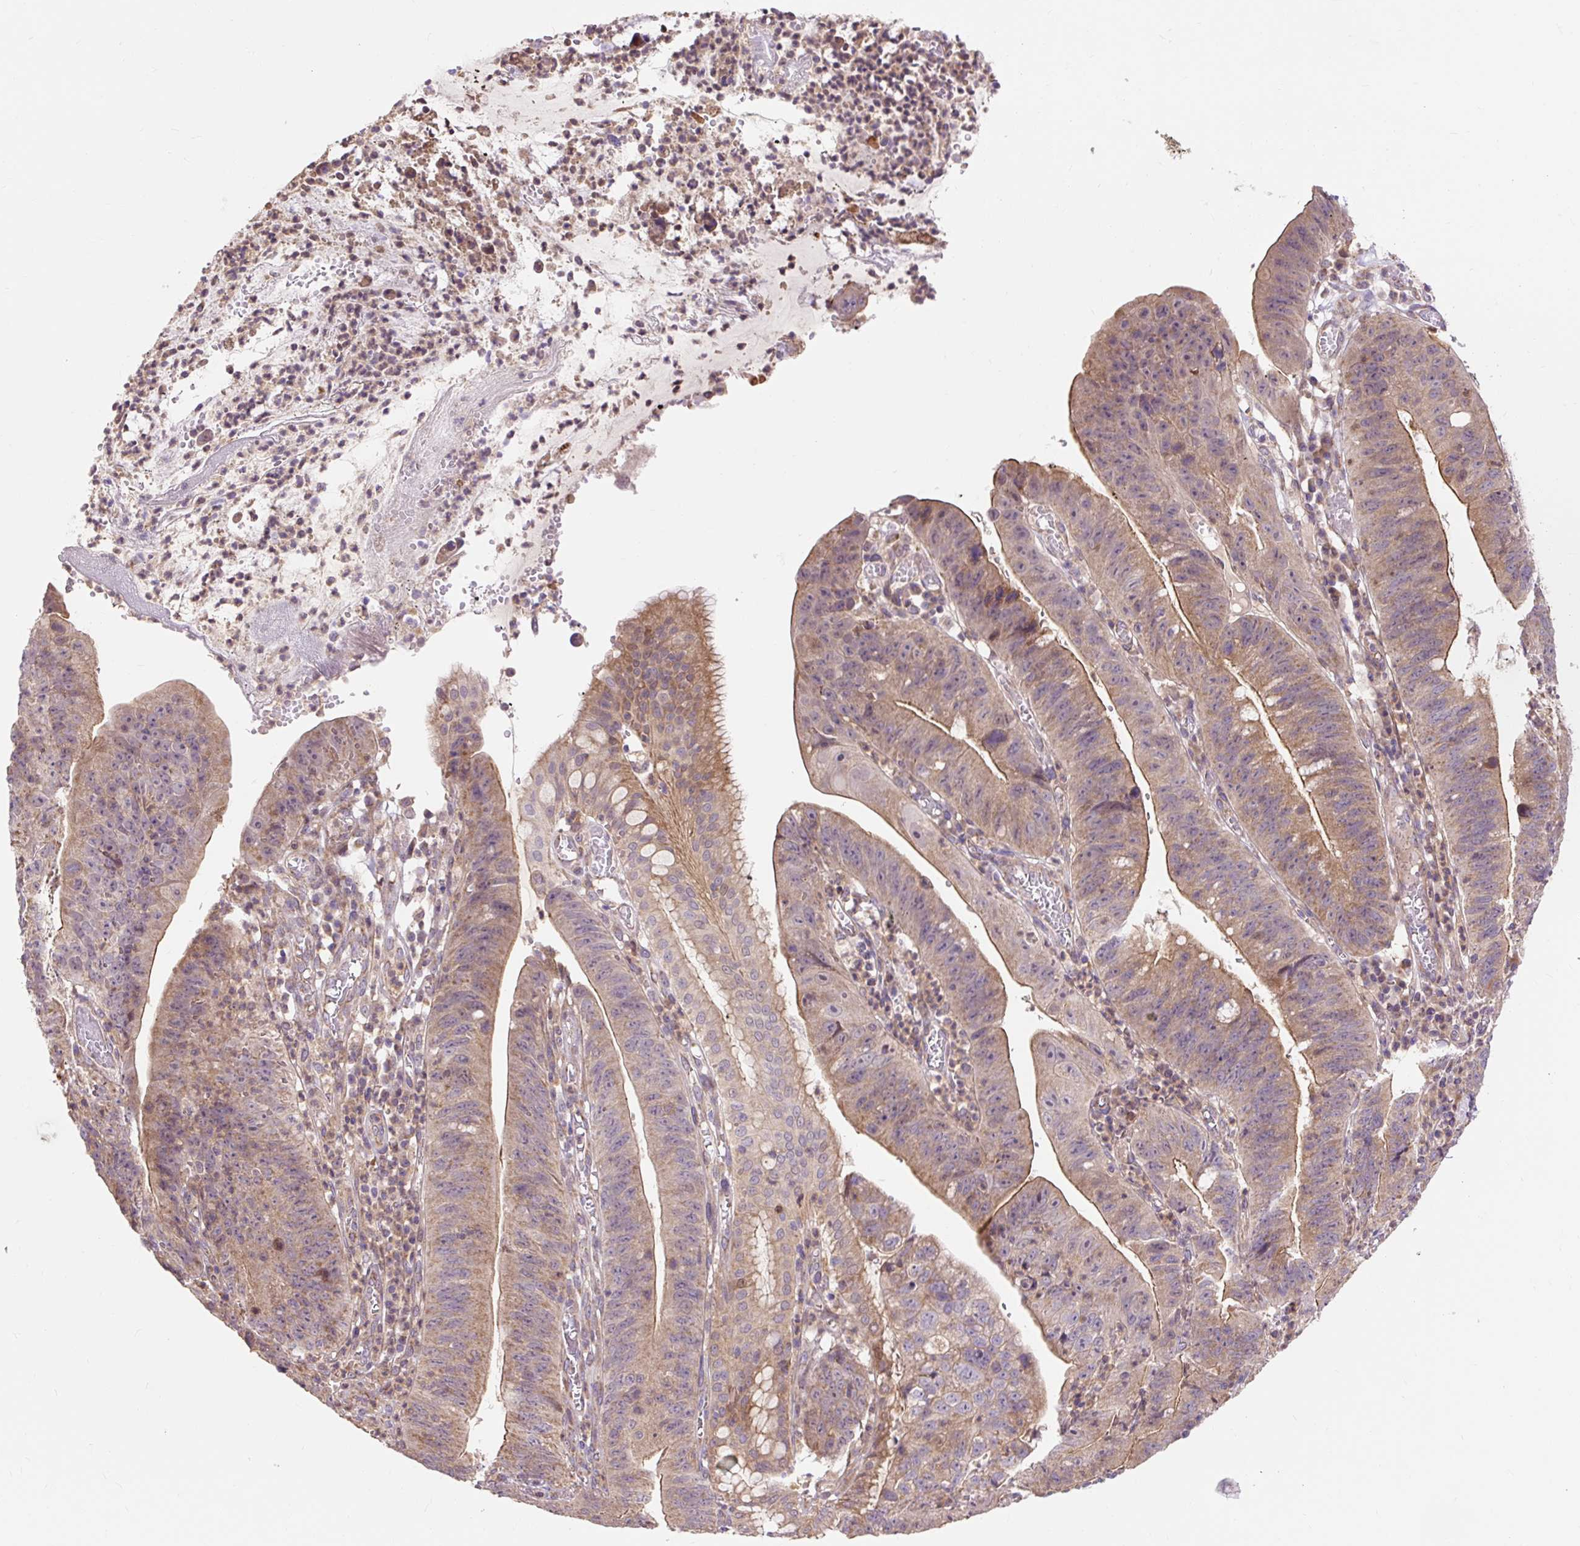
{"staining": {"intensity": "moderate", "quantity": ">75%", "location": "cytoplasmic/membranous"}, "tissue": "stomach cancer", "cell_type": "Tumor cells", "image_type": "cancer", "snomed": [{"axis": "morphology", "description": "Adenocarcinoma, NOS"}, {"axis": "topography", "description": "Stomach"}], "caption": "Moderate cytoplasmic/membranous staining is present in approximately >75% of tumor cells in stomach adenocarcinoma.", "gene": "TRIAP1", "patient": {"sex": "male", "age": 59}}